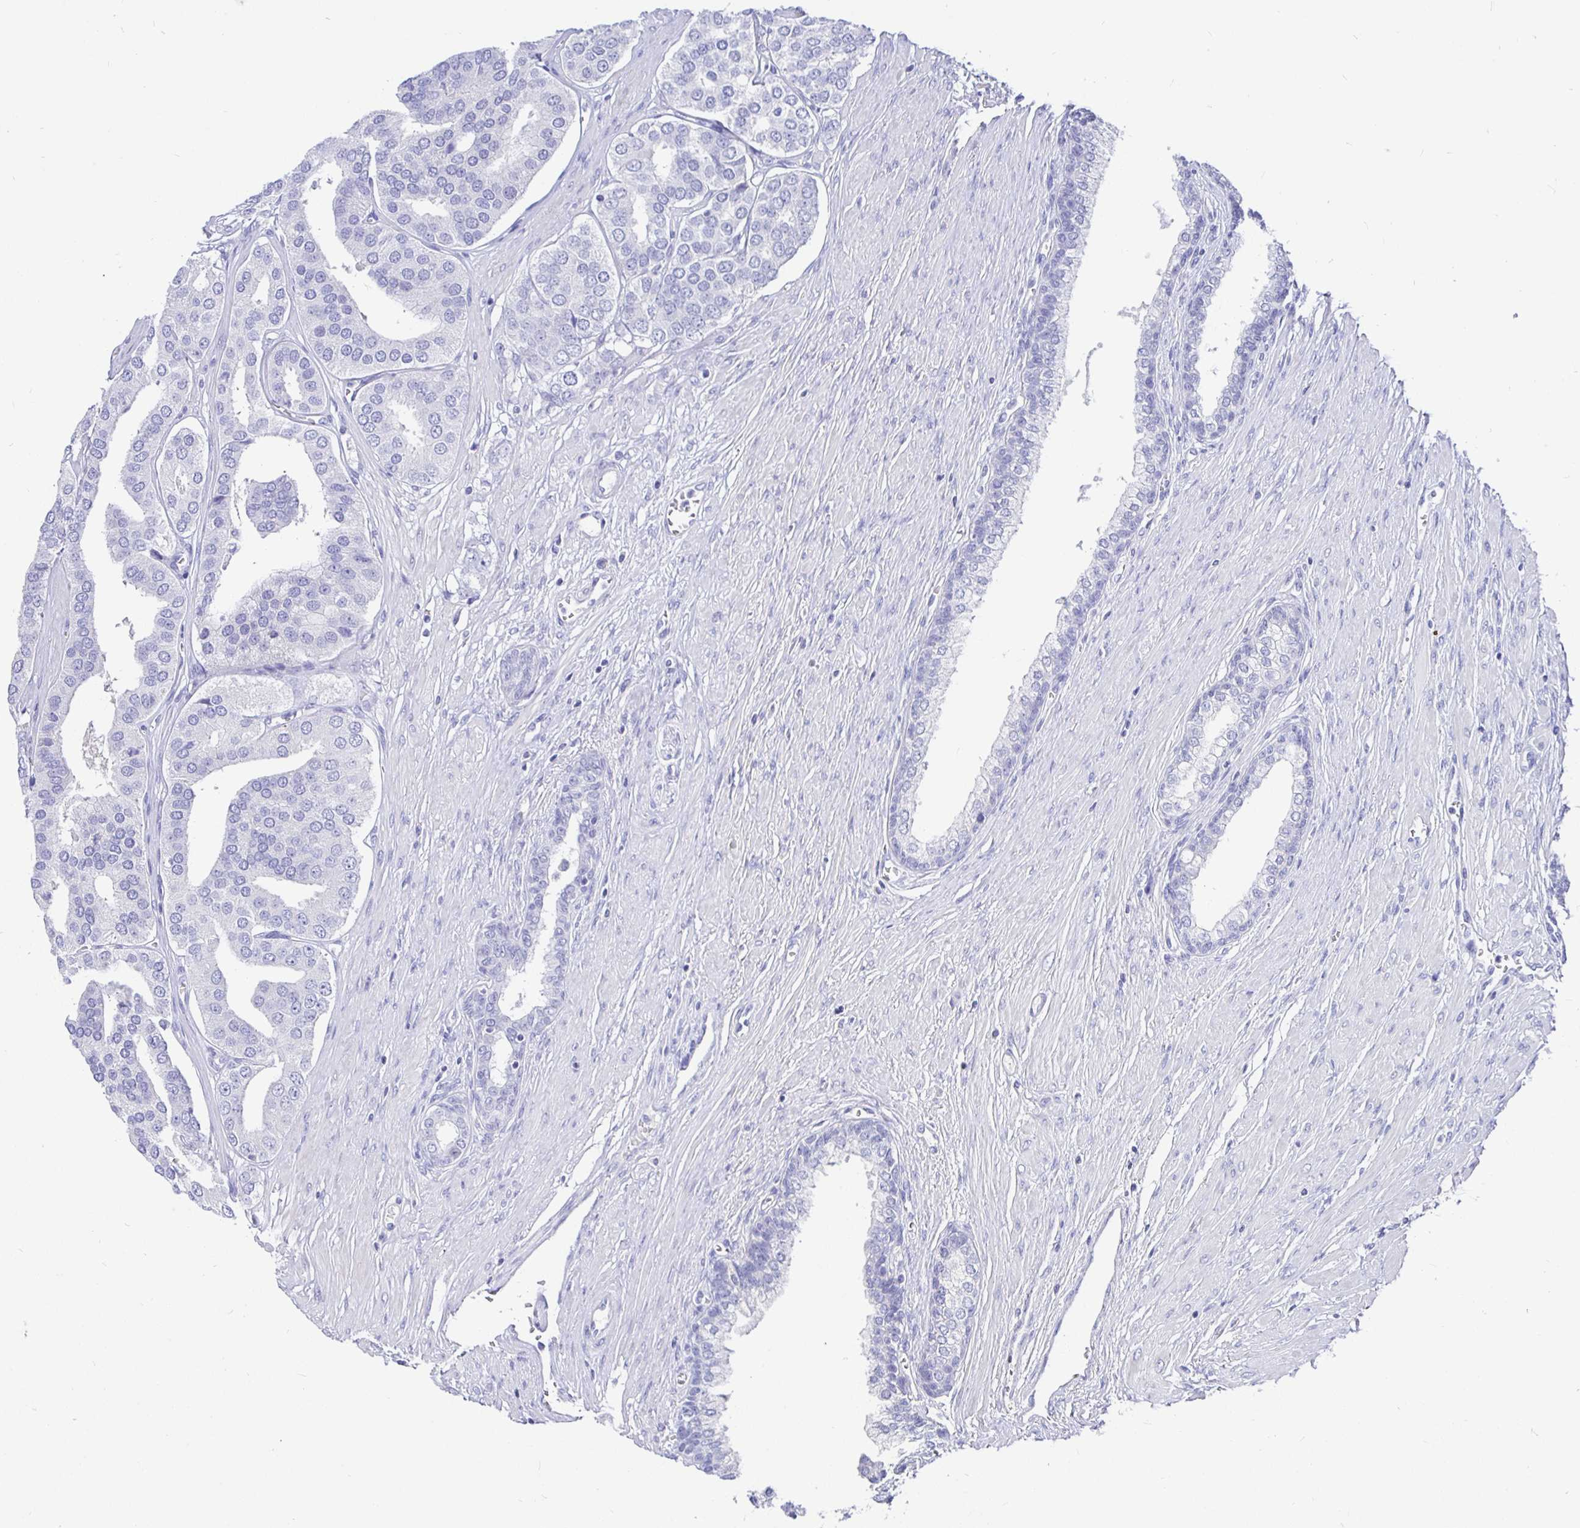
{"staining": {"intensity": "negative", "quantity": "none", "location": "none"}, "tissue": "prostate cancer", "cell_type": "Tumor cells", "image_type": "cancer", "snomed": [{"axis": "morphology", "description": "Adenocarcinoma, High grade"}, {"axis": "topography", "description": "Prostate"}], "caption": "DAB (3,3'-diaminobenzidine) immunohistochemical staining of prostate cancer (adenocarcinoma (high-grade)) shows no significant expression in tumor cells.", "gene": "TPTE", "patient": {"sex": "male", "age": 58}}